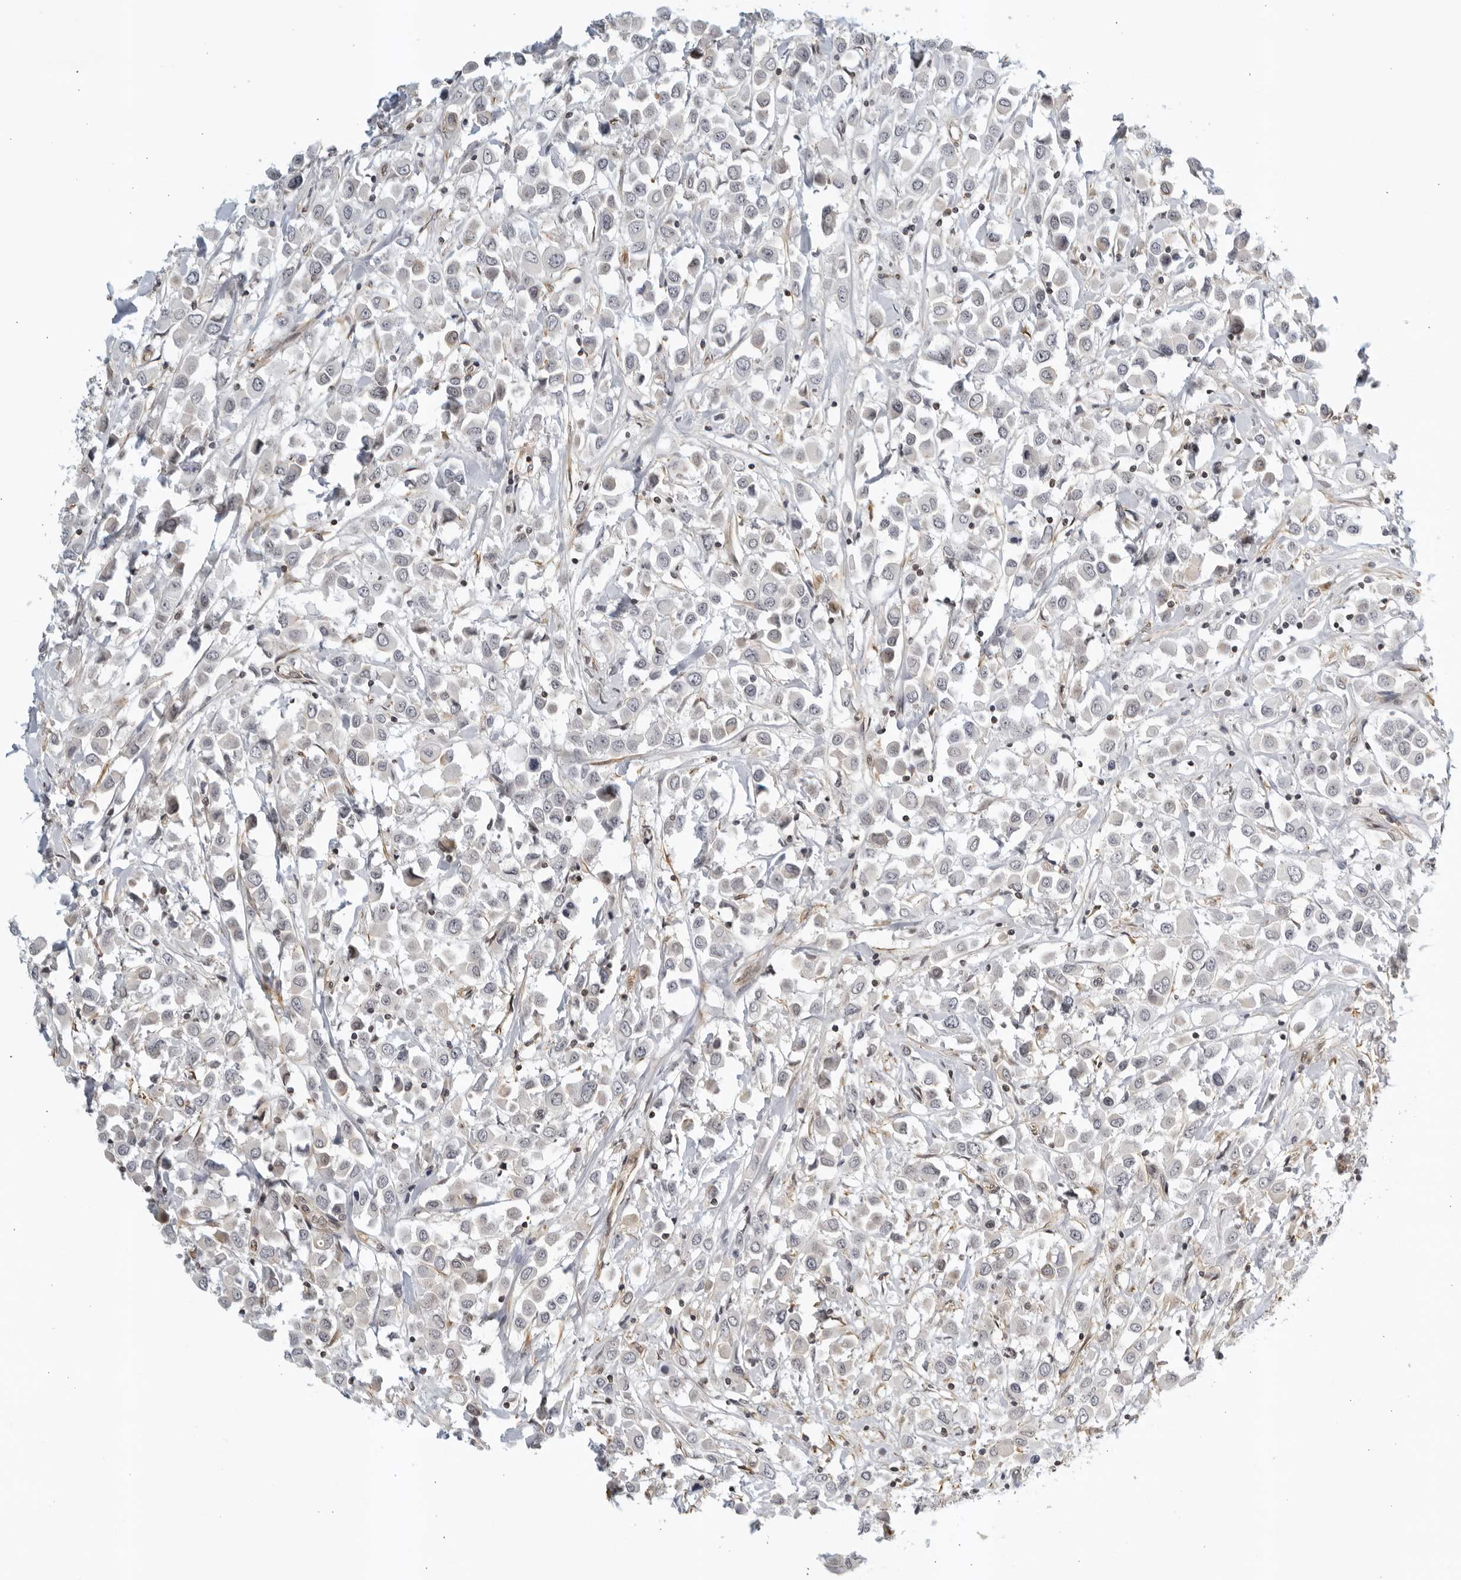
{"staining": {"intensity": "negative", "quantity": "none", "location": "none"}, "tissue": "breast cancer", "cell_type": "Tumor cells", "image_type": "cancer", "snomed": [{"axis": "morphology", "description": "Duct carcinoma"}, {"axis": "topography", "description": "Breast"}], "caption": "High magnification brightfield microscopy of breast infiltrating ductal carcinoma stained with DAB (3,3'-diaminobenzidine) (brown) and counterstained with hematoxylin (blue): tumor cells show no significant expression.", "gene": "SERTAD4", "patient": {"sex": "female", "age": 61}}